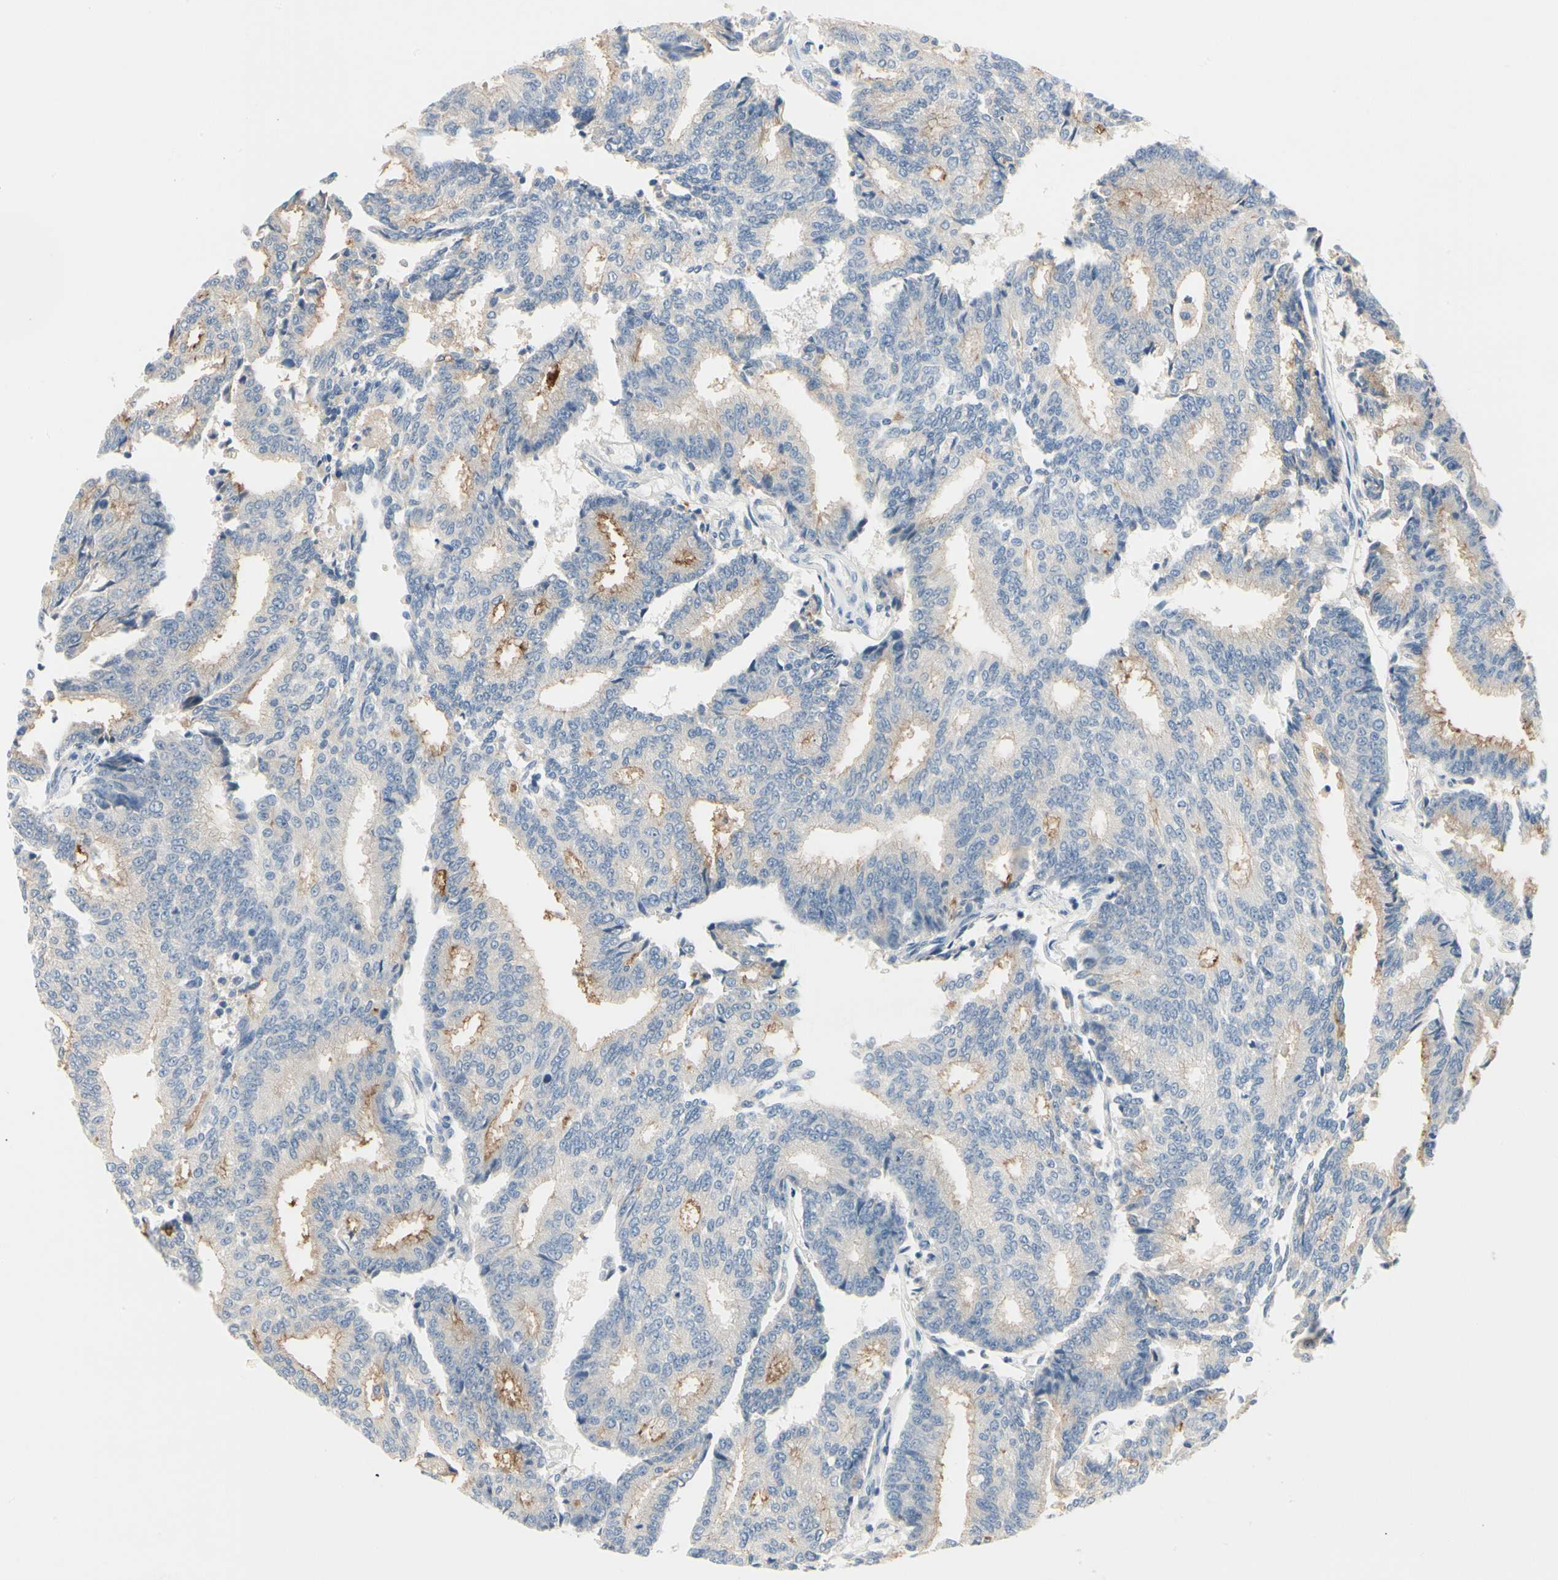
{"staining": {"intensity": "moderate", "quantity": "<25%", "location": "cytoplasmic/membranous"}, "tissue": "prostate cancer", "cell_type": "Tumor cells", "image_type": "cancer", "snomed": [{"axis": "morphology", "description": "Adenocarcinoma, High grade"}, {"axis": "topography", "description": "Prostate"}], "caption": "Protein staining displays moderate cytoplasmic/membranous positivity in approximately <25% of tumor cells in adenocarcinoma (high-grade) (prostate). Using DAB (3,3'-diaminobenzidine) (brown) and hematoxylin (blue) stains, captured at high magnification using brightfield microscopy.", "gene": "MARK1", "patient": {"sex": "male", "age": 55}}